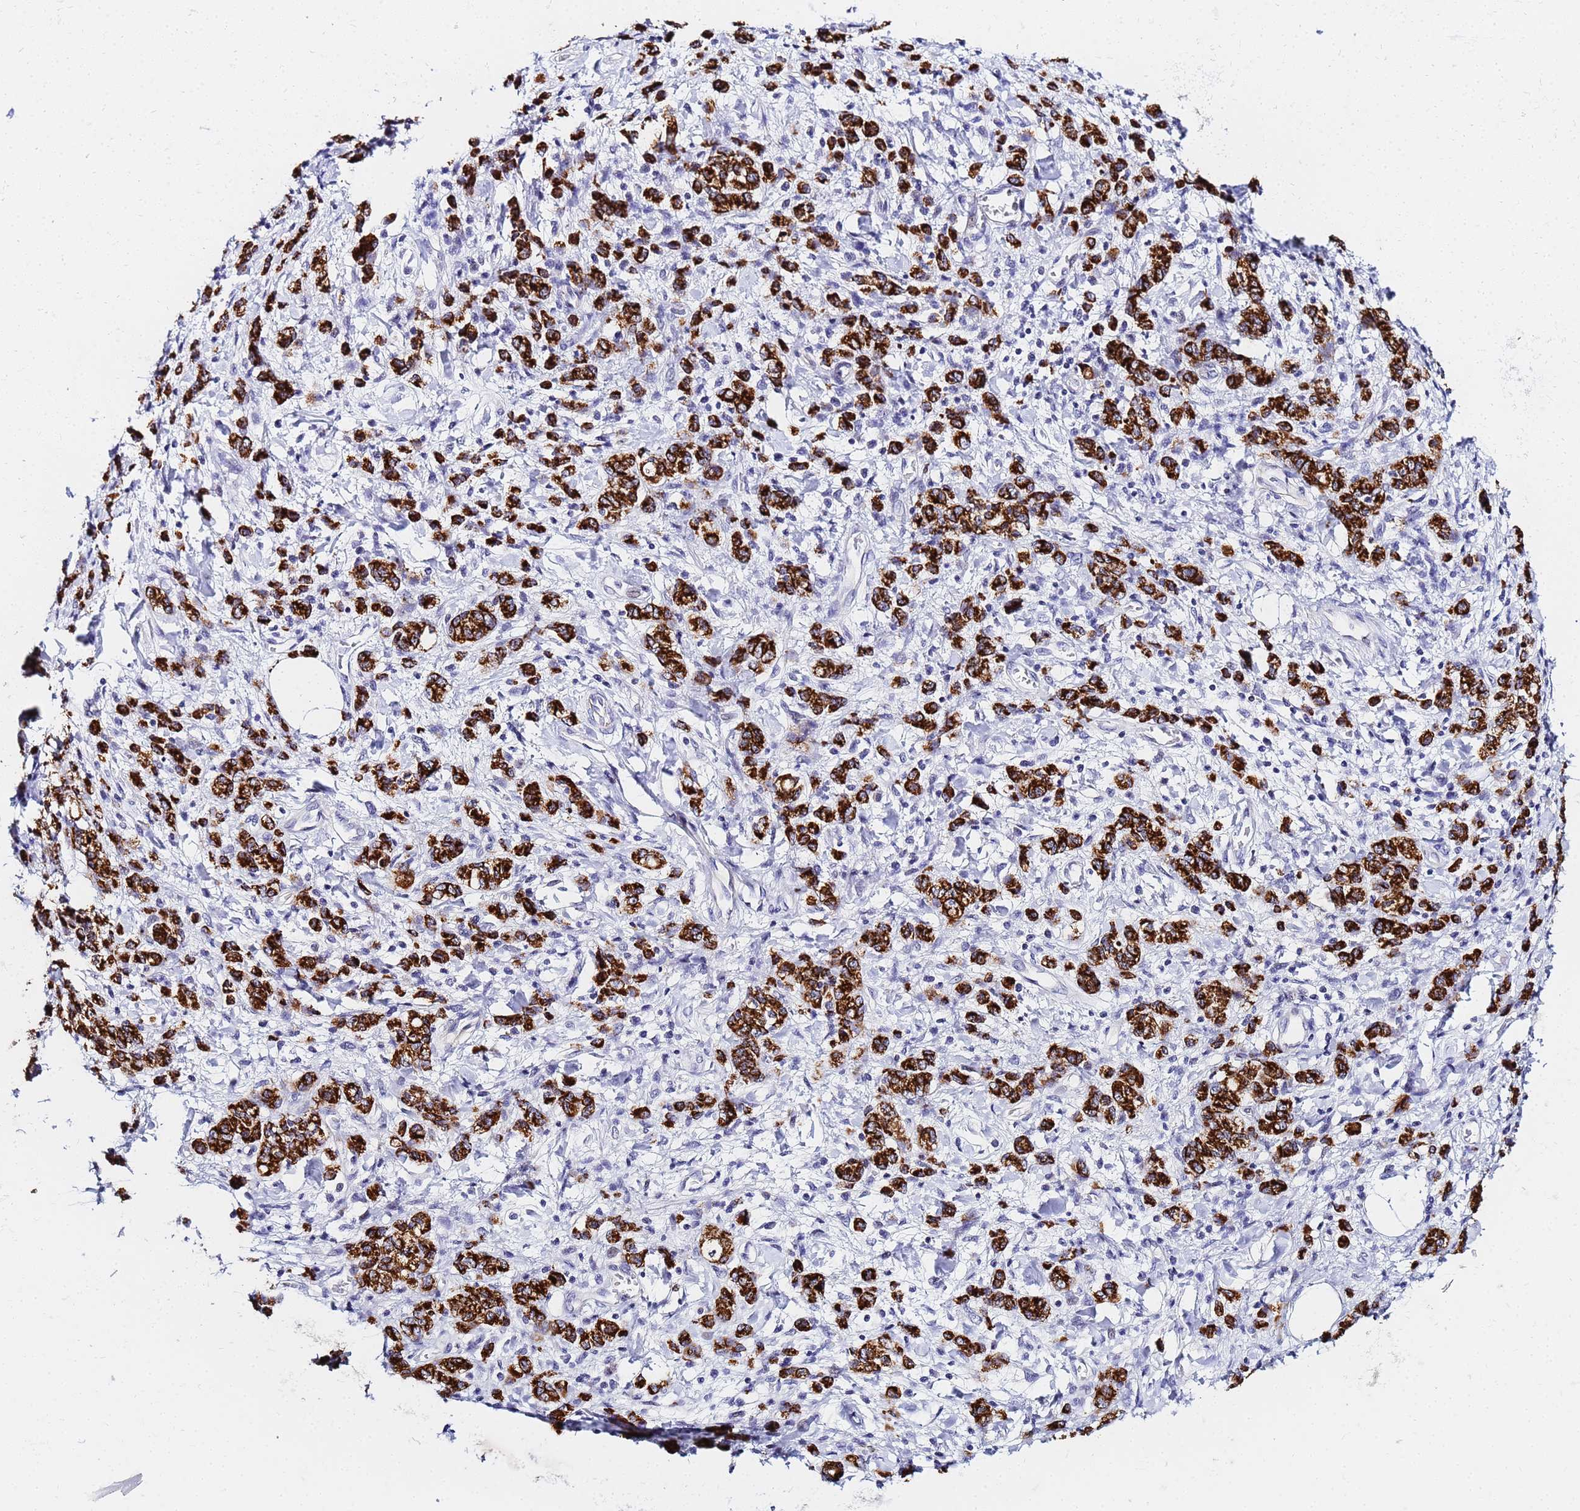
{"staining": {"intensity": "strong", "quantity": ">75%", "location": "cytoplasmic/membranous"}, "tissue": "stomach cancer", "cell_type": "Tumor cells", "image_type": "cancer", "snomed": [{"axis": "morphology", "description": "Adenocarcinoma, NOS"}, {"axis": "topography", "description": "Stomach"}], "caption": "Immunohistochemistry micrograph of adenocarcinoma (stomach) stained for a protein (brown), which demonstrates high levels of strong cytoplasmic/membranous staining in approximately >75% of tumor cells.", "gene": "CKMT1A", "patient": {"sex": "male", "age": 77}}